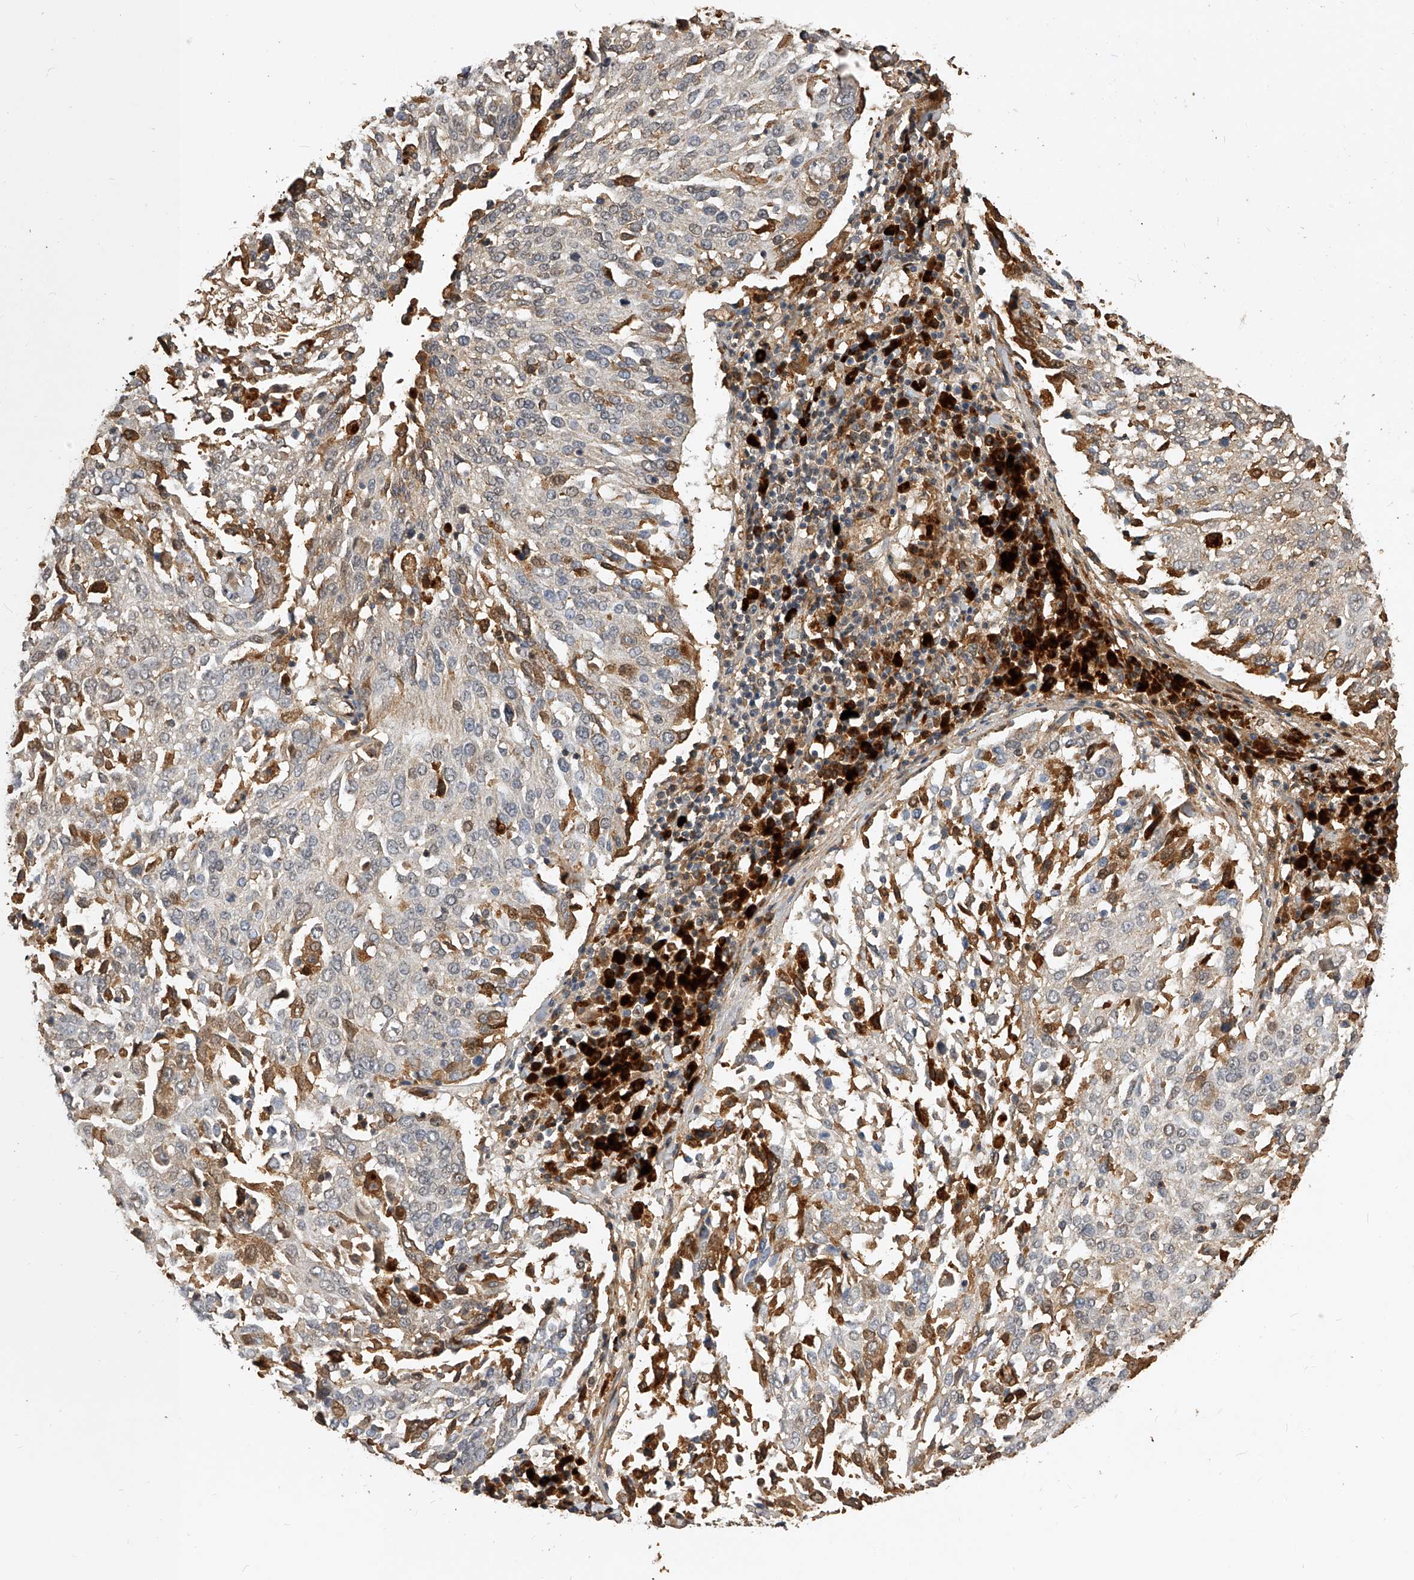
{"staining": {"intensity": "moderate", "quantity": "<25%", "location": "cytoplasmic/membranous"}, "tissue": "lung cancer", "cell_type": "Tumor cells", "image_type": "cancer", "snomed": [{"axis": "morphology", "description": "Squamous cell carcinoma, NOS"}, {"axis": "topography", "description": "Lung"}], "caption": "Moderate cytoplasmic/membranous expression is identified in about <25% of tumor cells in lung cancer.", "gene": "CFAP410", "patient": {"sex": "male", "age": 65}}